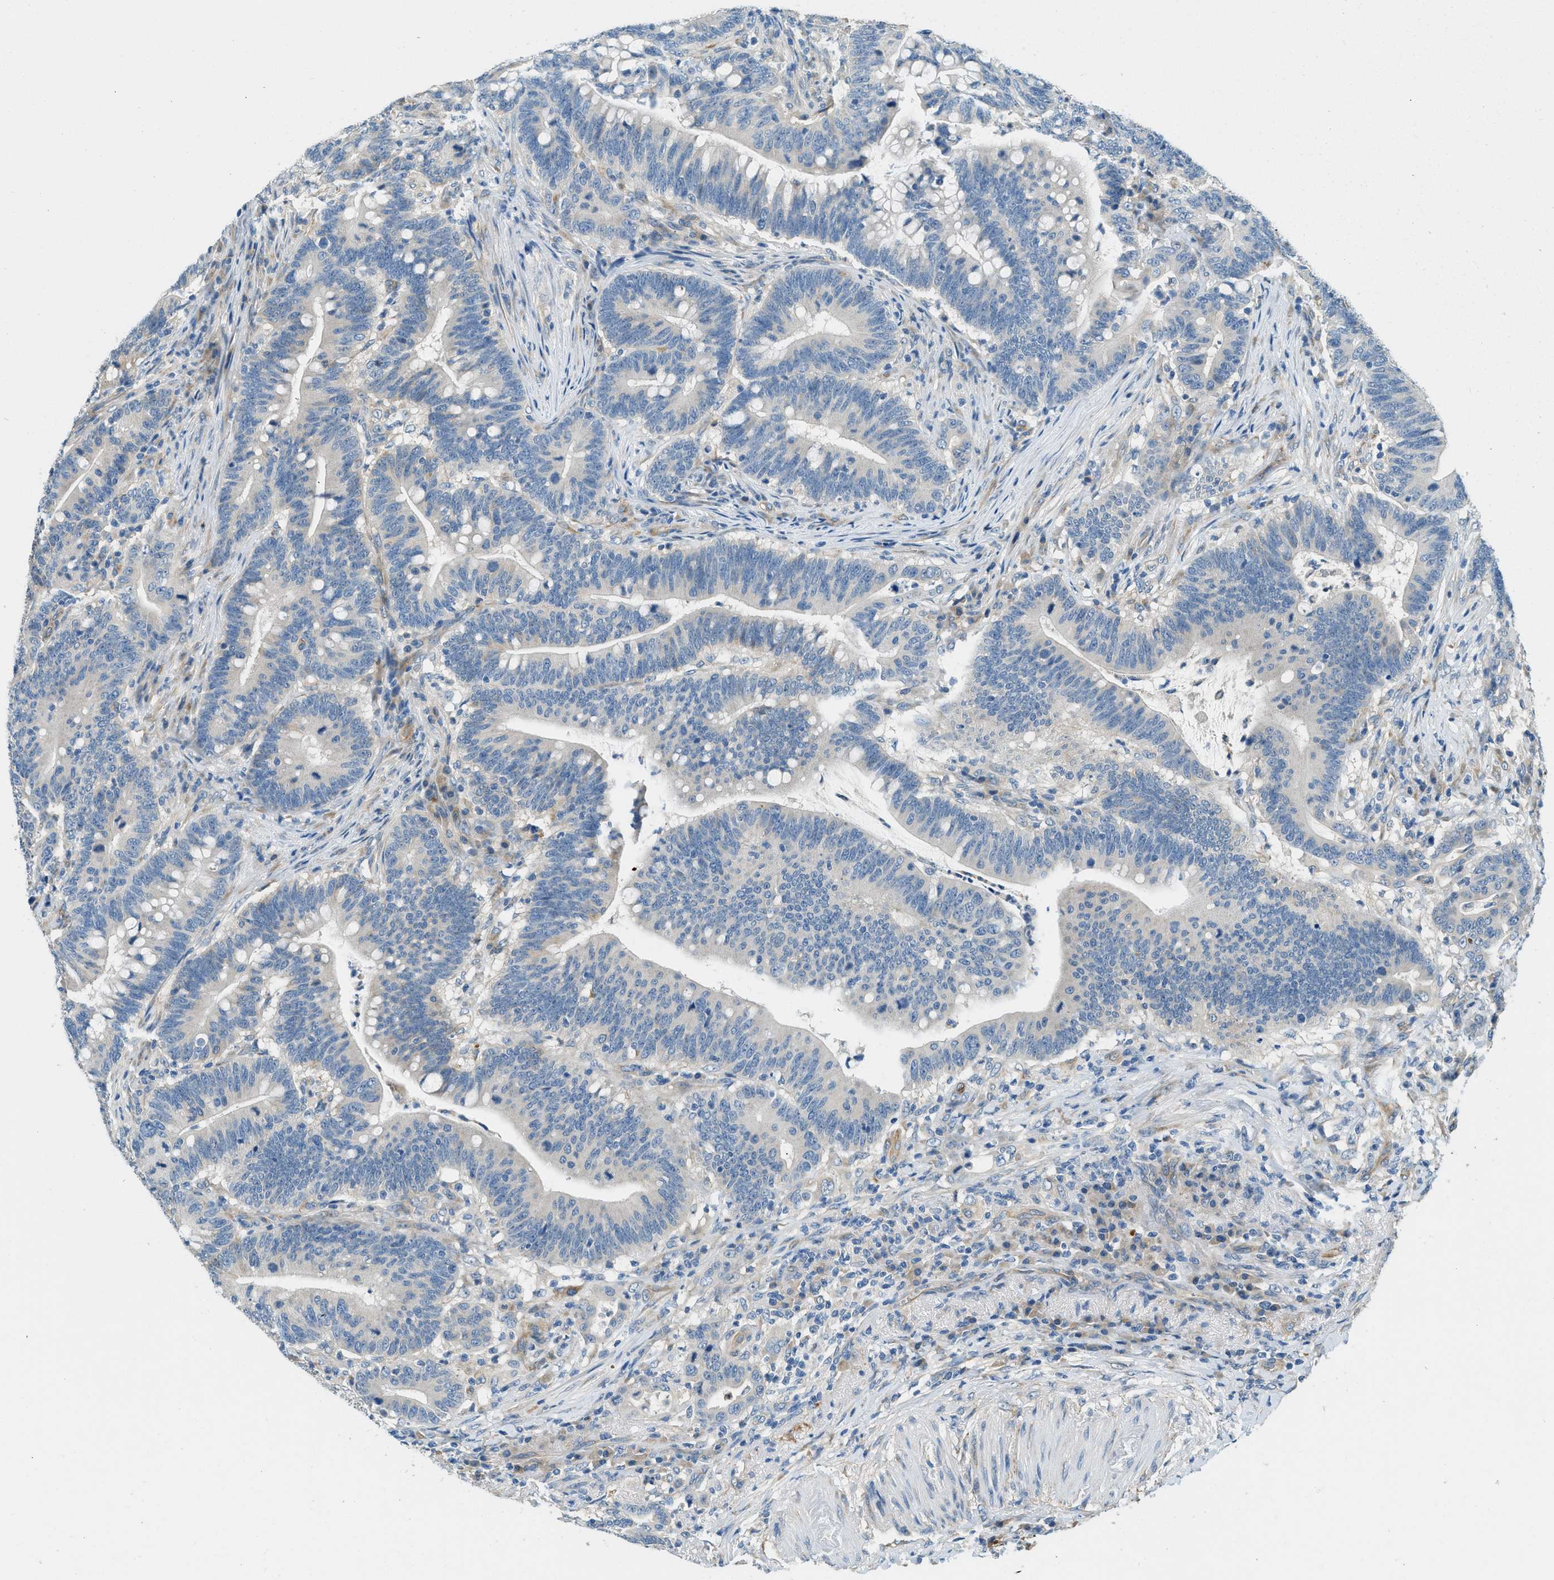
{"staining": {"intensity": "negative", "quantity": "none", "location": "none"}, "tissue": "colorectal cancer", "cell_type": "Tumor cells", "image_type": "cancer", "snomed": [{"axis": "morphology", "description": "Normal tissue, NOS"}, {"axis": "morphology", "description": "Adenocarcinoma, NOS"}, {"axis": "topography", "description": "Colon"}], "caption": "The immunohistochemistry (IHC) micrograph has no significant staining in tumor cells of colorectal cancer (adenocarcinoma) tissue. (DAB (3,3'-diaminobenzidine) IHC visualized using brightfield microscopy, high magnification).", "gene": "ZNF367", "patient": {"sex": "female", "age": 66}}